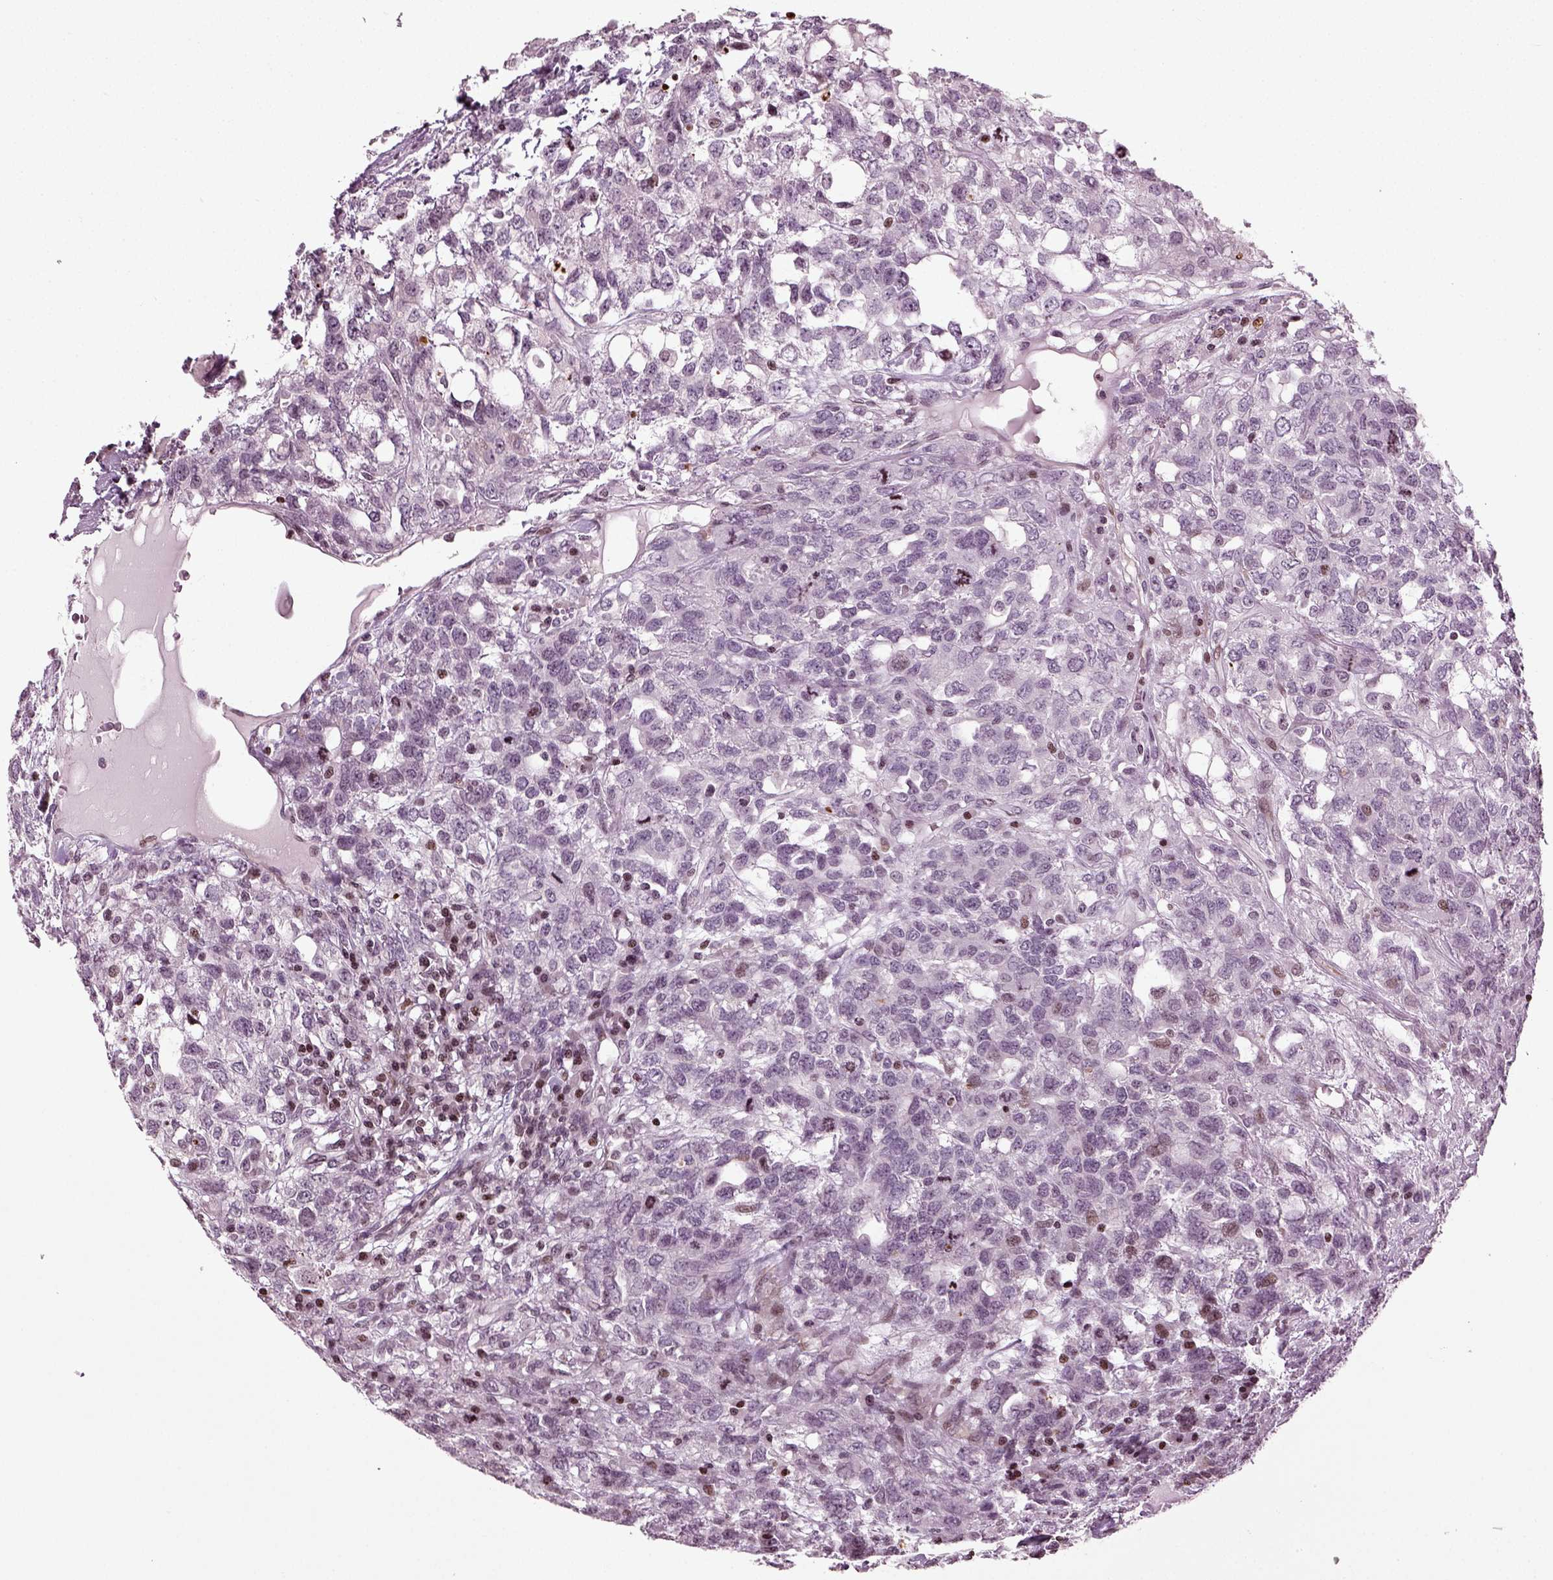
{"staining": {"intensity": "weak", "quantity": "<25%", "location": "nuclear"}, "tissue": "testis cancer", "cell_type": "Tumor cells", "image_type": "cancer", "snomed": [{"axis": "morphology", "description": "Seminoma, NOS"}, {"axis": "topography", "description": "Testis"}], "caption": "Immunohistochemical staining of human seminoma (testis) exhibits no significant expression in tumor cells. Nuclei are stained in blue.", "gene": "HEYL", "patient": {"sex": "male", "age": 52}}